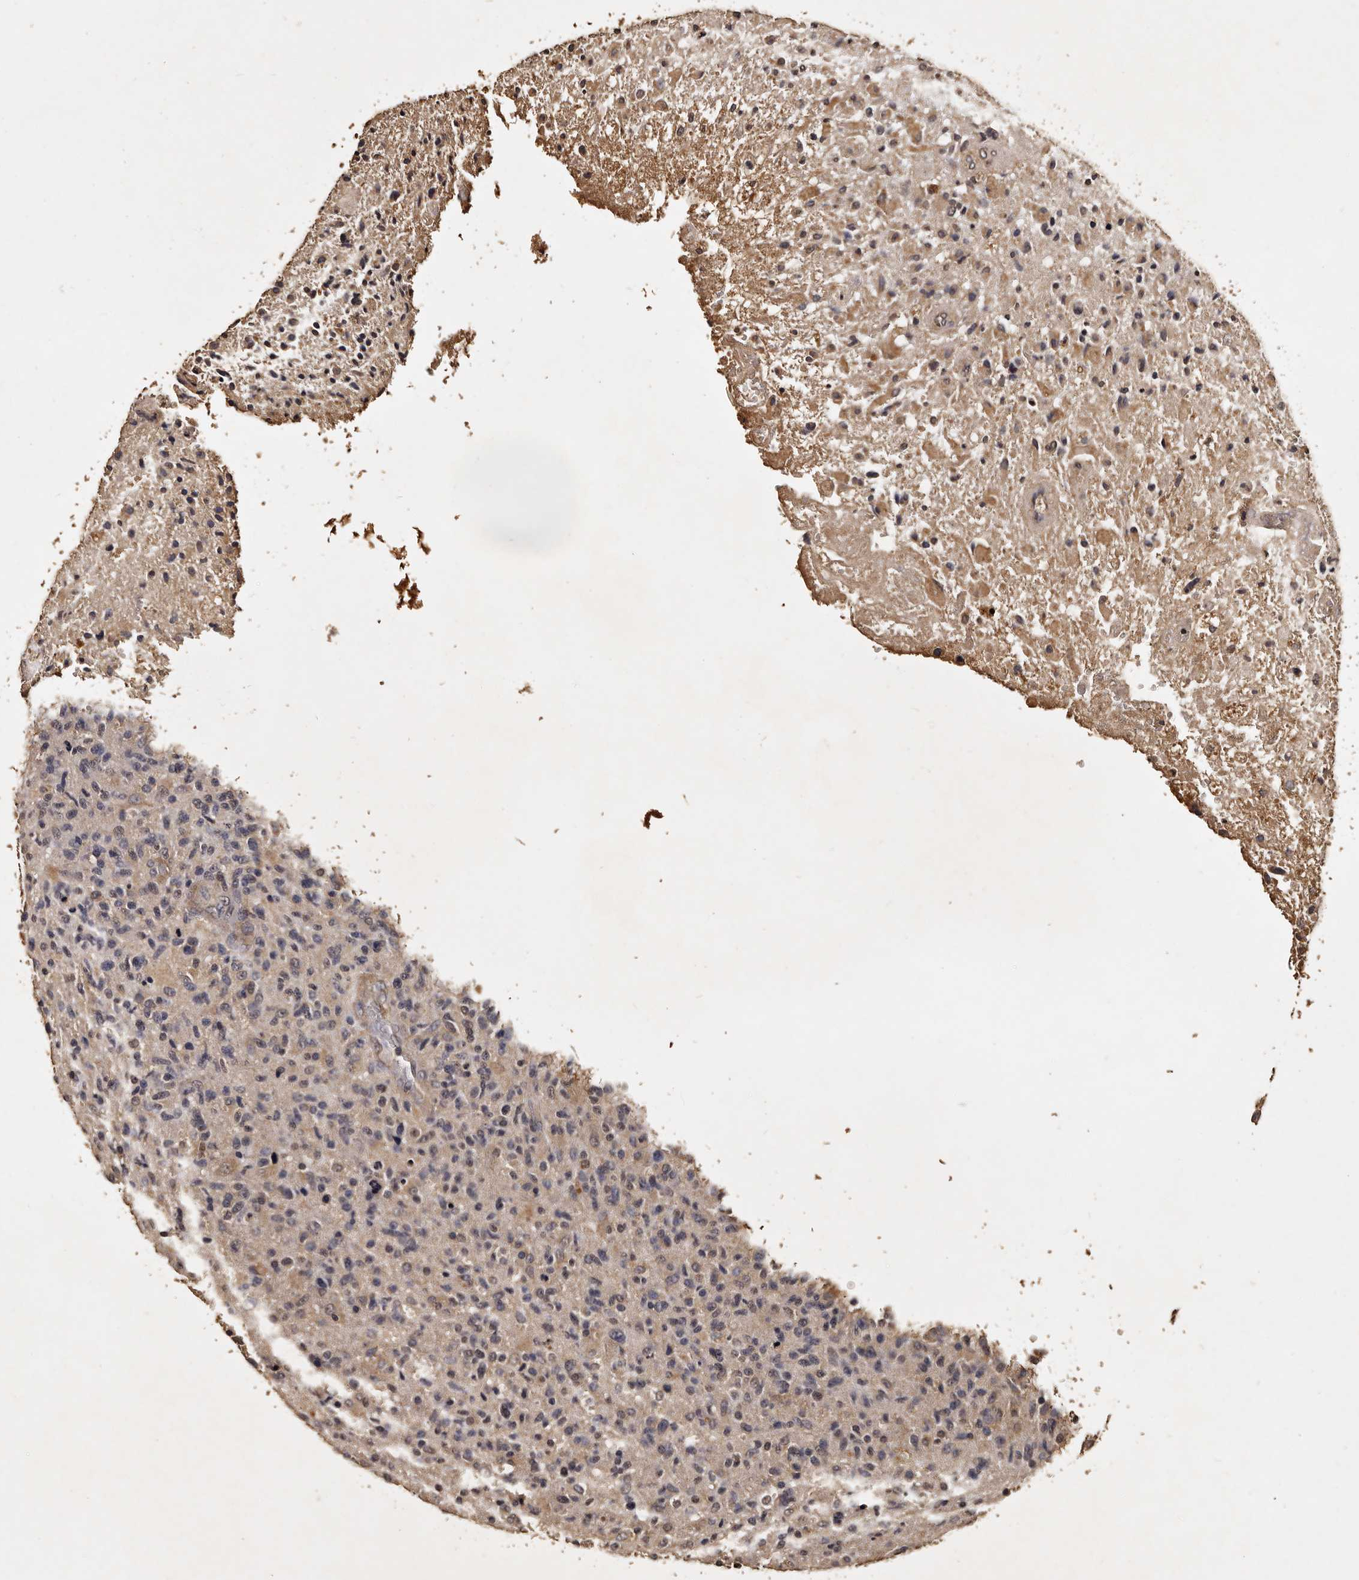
{"staining": {"intensity": "negative", "quantity": "none", "location": "none"}, "tissue": "glioma", "cell_type": "Tumor cells", "image_type": "cancer", "snomed": [{"axis": "morphology", "description": "Glioma, malignant, High grade"}, {"axis": "topography", "description": "Brain"}], "caption": "Immunohistochemistry (IHC) of human malignant glioma (high-grade) reveals no staining in tumor cells.", "gene": "PARS2", "patient": {"sex": "male", "age": 72}}